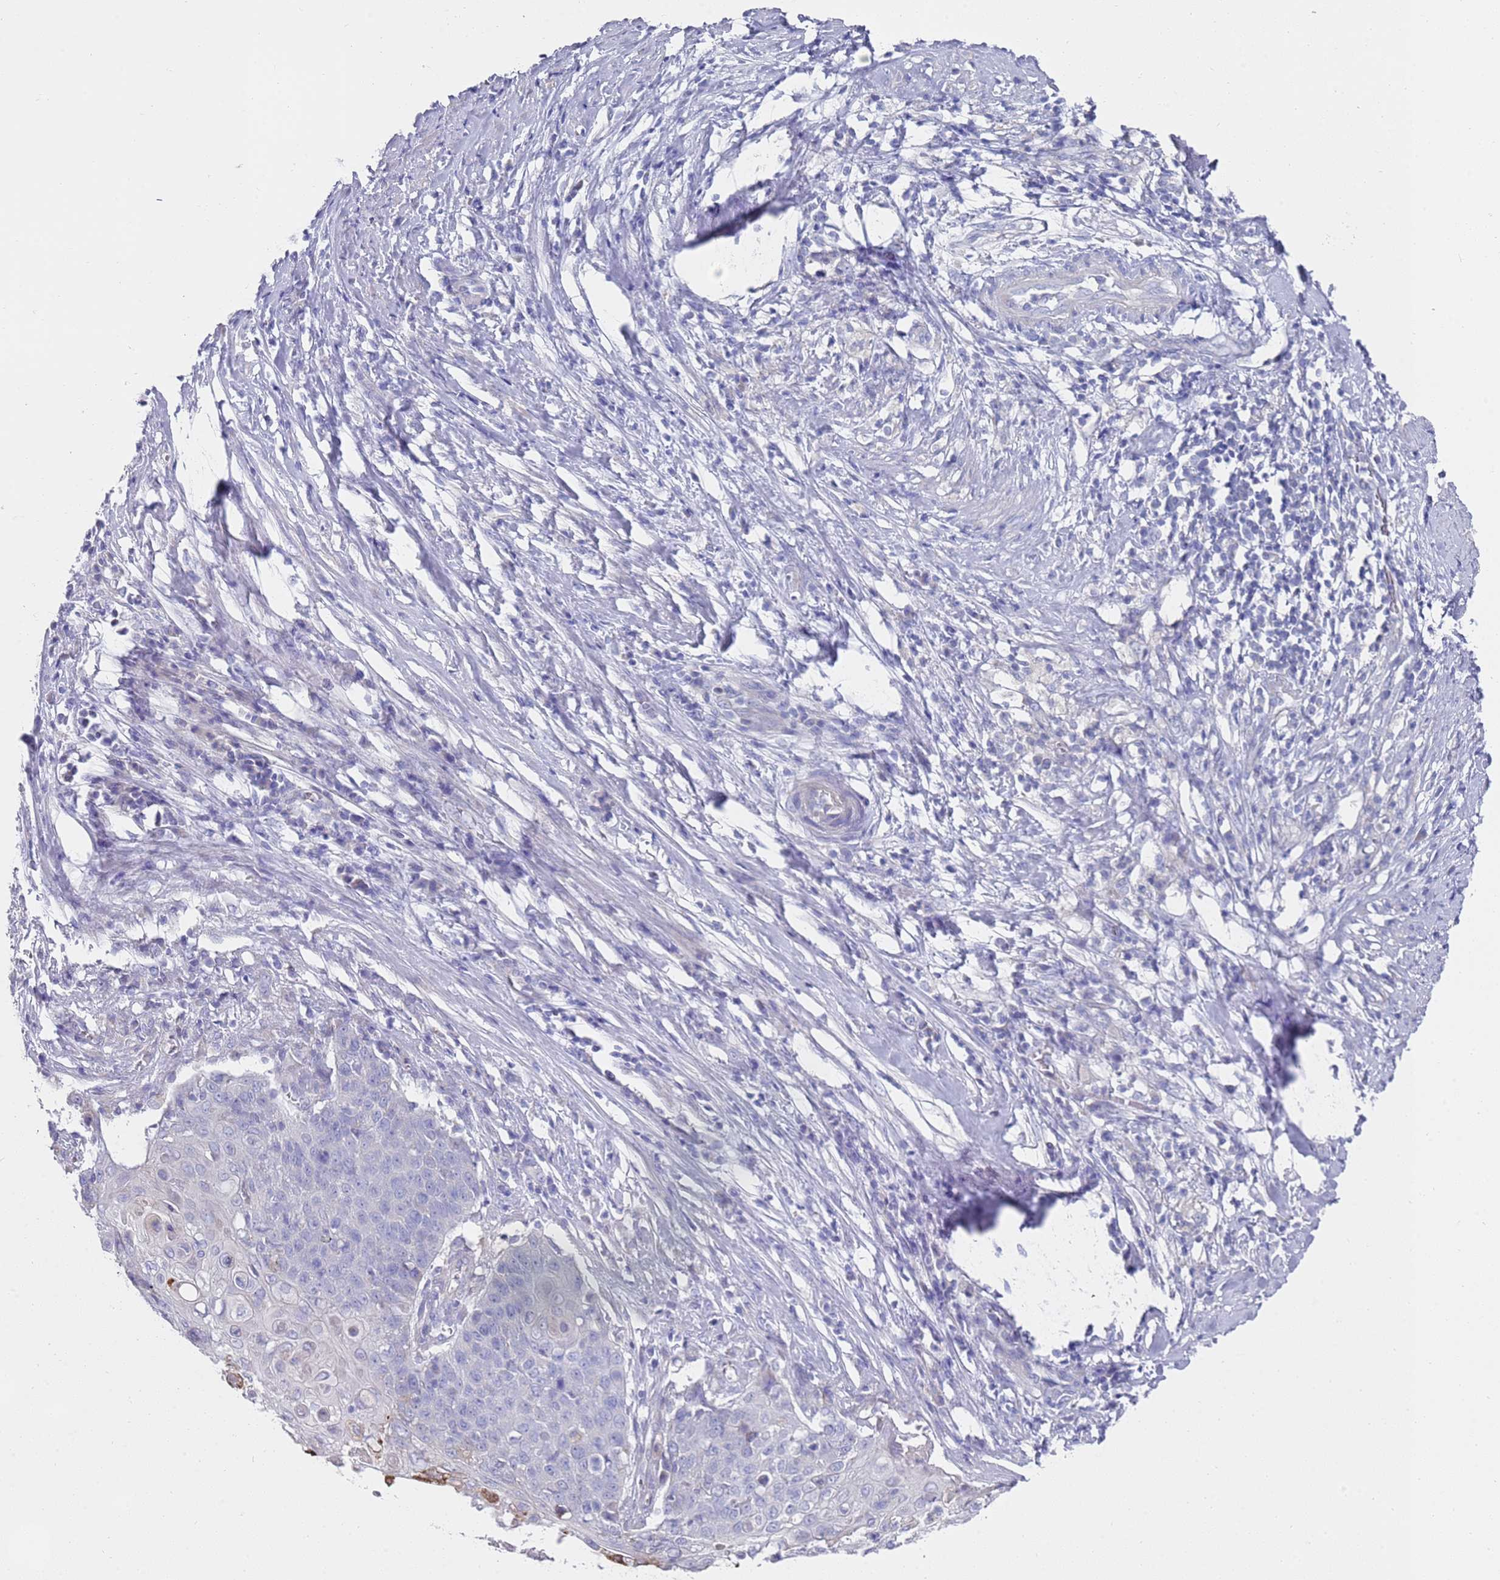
{"staining": {"intensity": "negative", "quantity": "none", "location": "none"}, "tissue": "cervical cancer", "cell_type": "Tumor cells", "image_type": "cancer", "snomed": [{"axis": "morphology", "description": "Squamous cell carcinoma, NOS"}, {"axis": "topography", "description": "Cervix"}], "caption": "High power microscopy micrograph of an immunohistochemistry micrograph of cervical squamous cell carcinoma, revealing no significant positivity in tumor cells.", "gene": "SCAPER", "patient": {"sex": "female", "age": 39}}